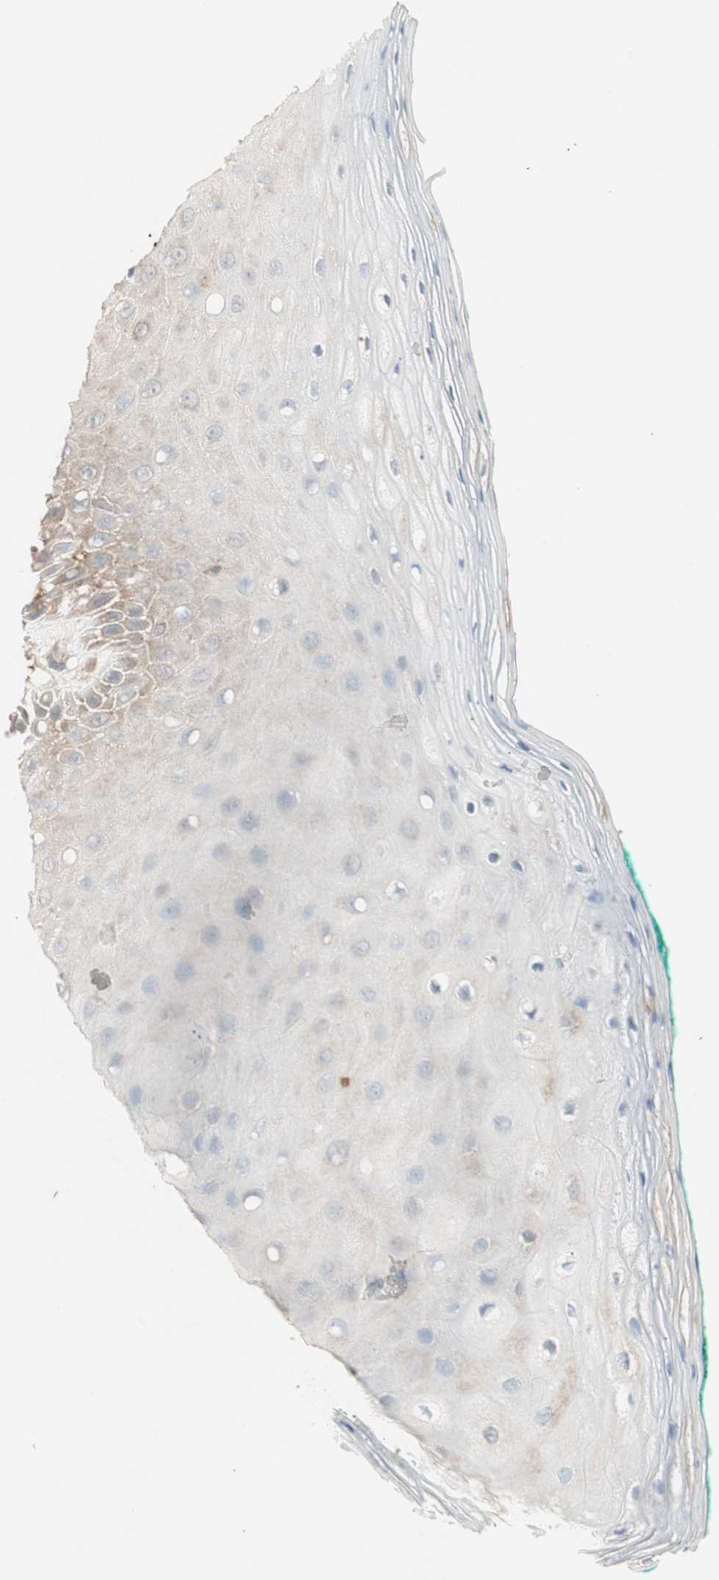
{"staining": {"intensity": "moderate", "quantity": "<25%", "location": "cytoplasmic/membranous,nuclear"}, "tissue": "oral mucosa", "cell_type": "Squamous epithelial cells", "image_type": "normal", "snomed": [{"axis": "morphology", "description": "Normal tissue, NOS"}, {"axis": "morphology", "description": "Squamous cell carcinoma, NOS"}, {"axis": "topography", "description": "Skeletal muscle"}, {"axis": "topography", "description": "Oral tissue"}, {"axis": "topography", "description": "Head-Neck"}], "caption": "Protein expression analysis of normal oral mucosa demonstrates moderate cytoplasmic/membranous,nuclear positivity in about <25% of squamous epithelial cells.", "gene": "MMP3", "patient": {"sex": "female", "age": 84}}